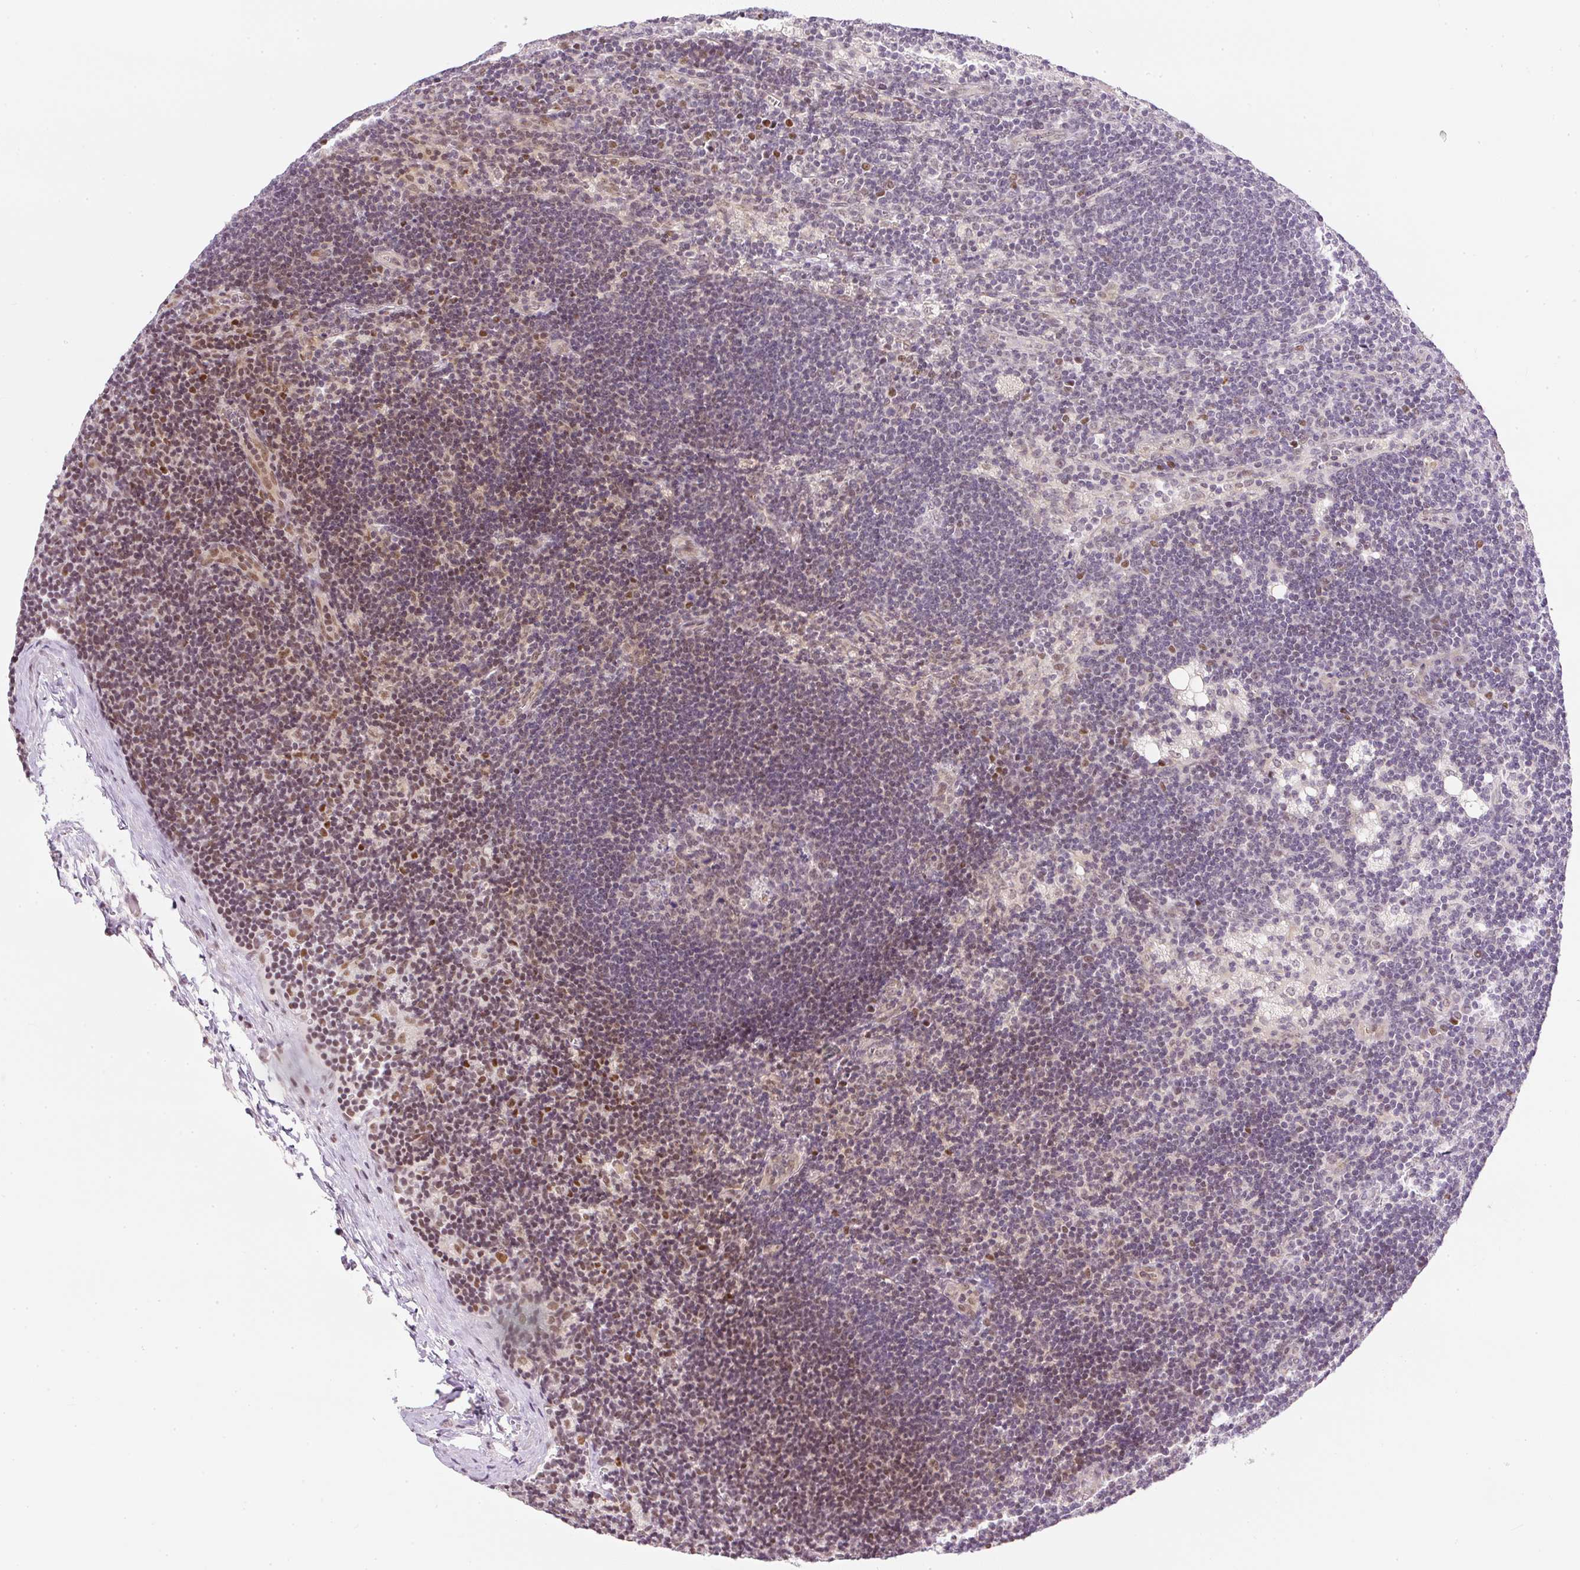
{"staining": {"intensity": "weak", "quantity": ">75%", "location": "nuclear"}, "tissue": "lymph node", "cell_type": "Germinal center cells", "image_type": "normal", "snomed": [{"axis": "morphology", "description": "Normal tissue, NOS"}, {"axis": "topography", "description": "Lymph node"}], "caption": "The image exhibits staining of unremarkable lymph node, revealing weak nuclear protein positivity (brown color) within germinal center cells.", "gene": "DPPA4", "patient": {"sex": "male", "age": 24}}